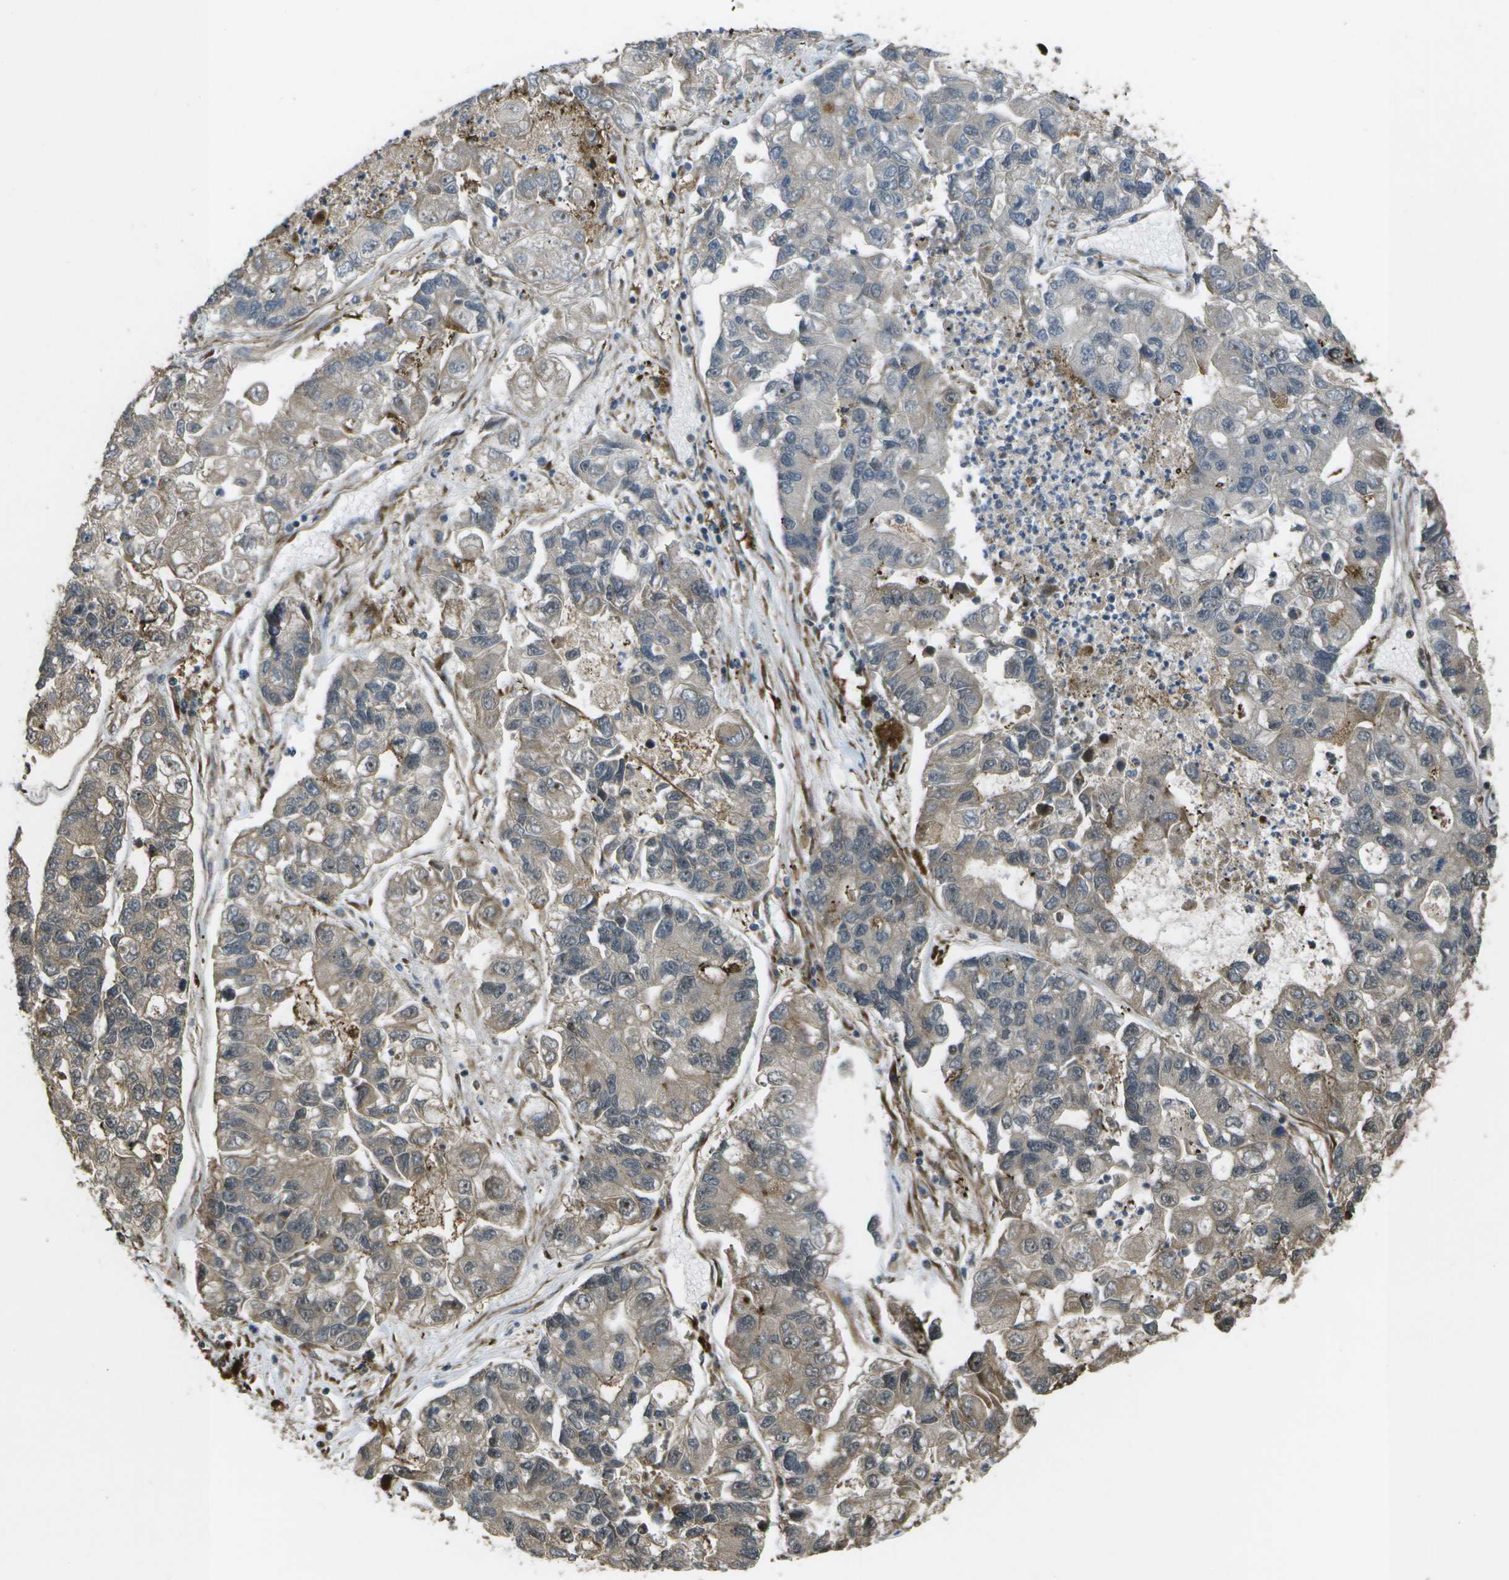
{"staining": {"intensity": "moderate", "quantity": "<25%", "location": "cytoplasmic/membranous"}, "tissue": "lung cancer", "cell_type": "Tumor cells", "image_type": "cancer", "snomed": [{"axis": "morphology", "description": "Adenocarcinoma, NOS"}, {"axis": "topography", "description": "Lung"}], "caption": "This is an image of immunohistochemistry (IHC) staining of lung cancer, which shows moderate expression in the cytoplasmic/membranous of tumor cells.", "gene": "AXIN2", "patient": {"sex": "female", "age": 51}}